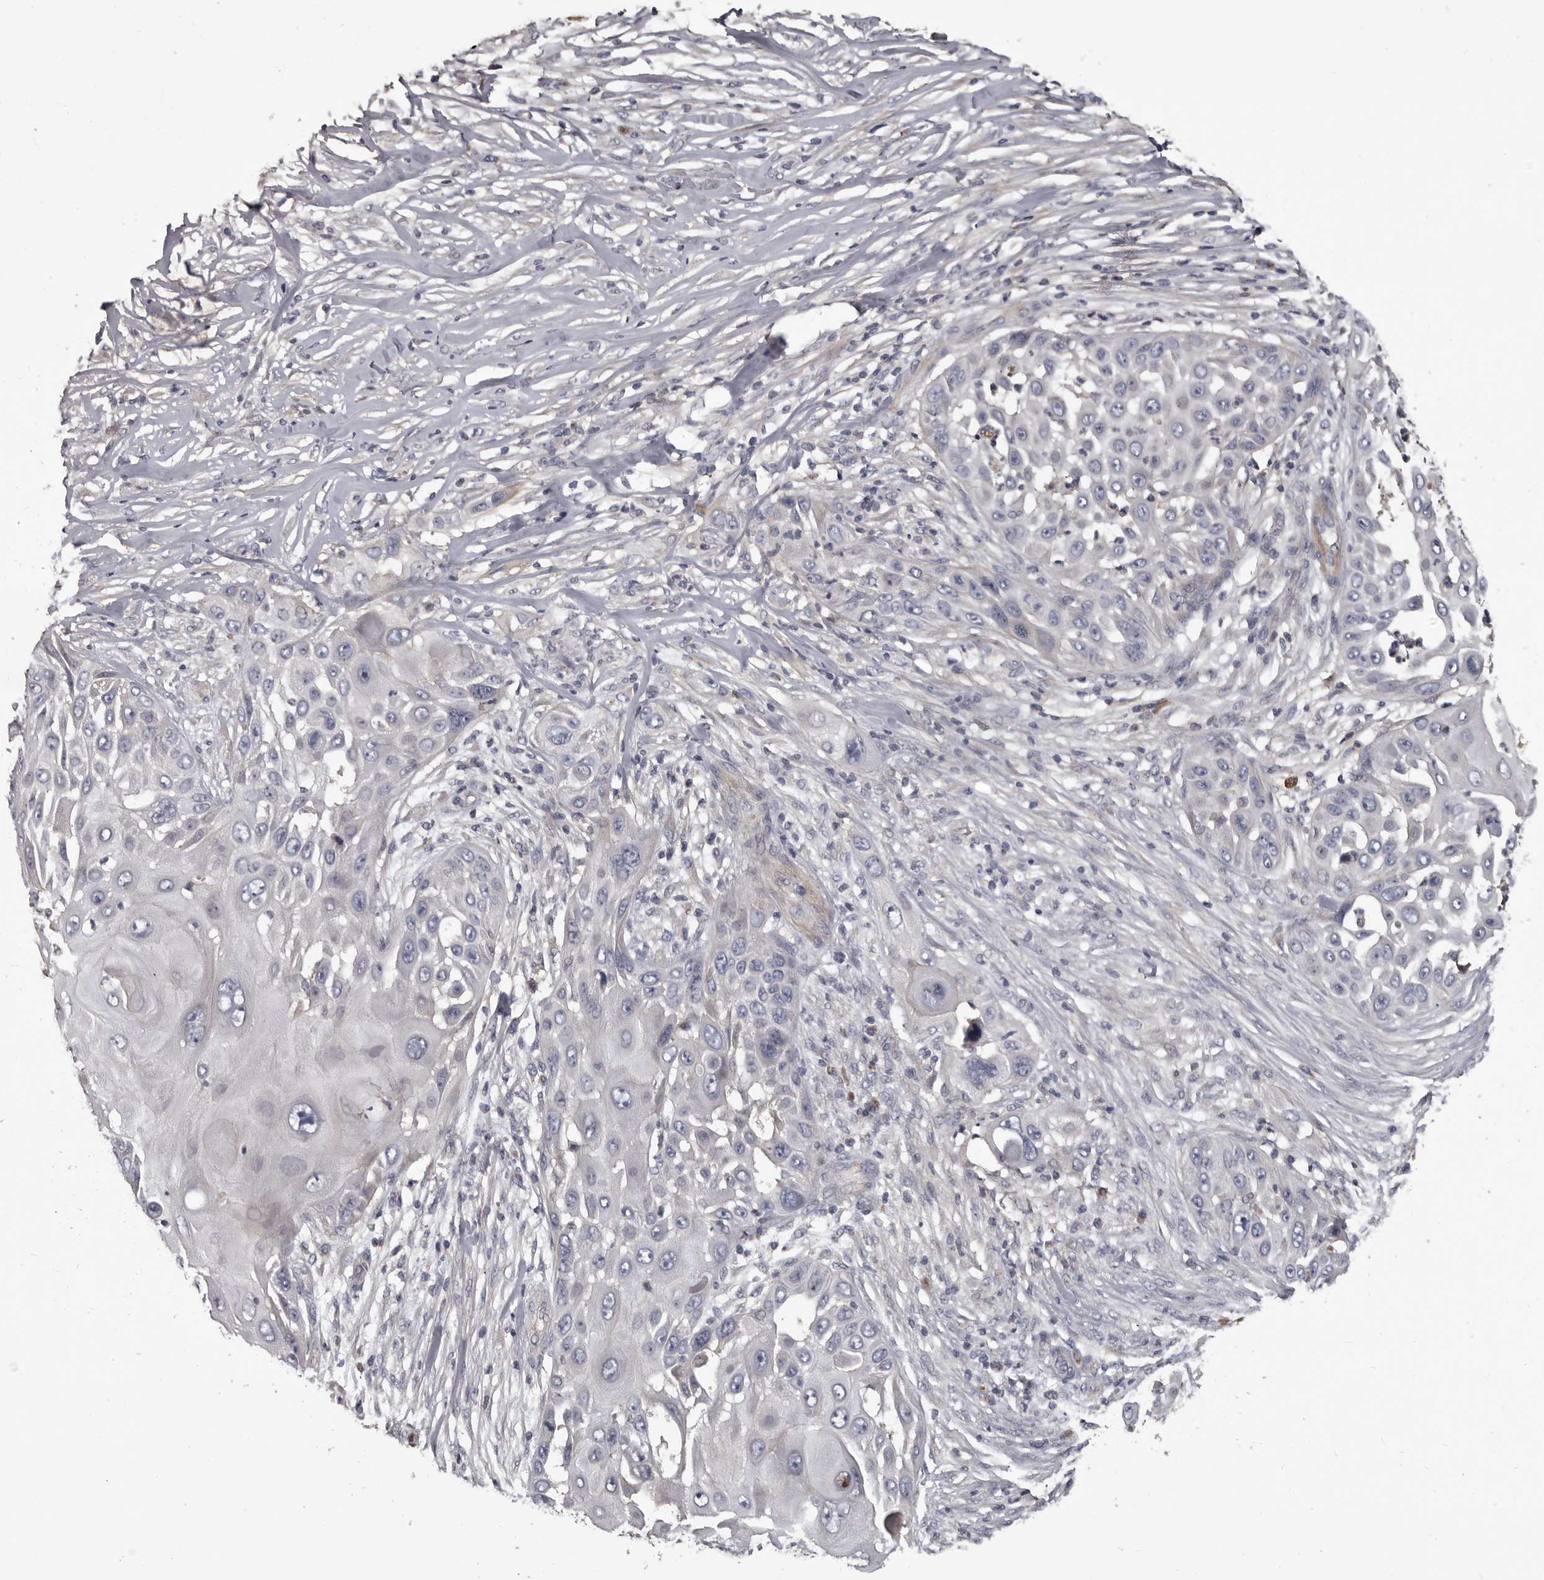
{"staining": {"intensity": "negative", "quantity": "none", "location": "none"}, "tissue": "skin cancer", "cell_type": "Tumor cells", "image_type": "cancer", "snomed": [{"axis": "morphology", "description": "Squamous cell carcinoma, NOS"}, {"axis": "topography", "description": "Skin"}], "caption": "There is no significant staining in tumor cells of squamous cell carcinoma (skin). The staining is performed using DAB brown chromogen with nuclei counter-stained in using hematoxylin.", "gene": "ALDH5A1", "patient": {"sex": "female", "age": 44}}